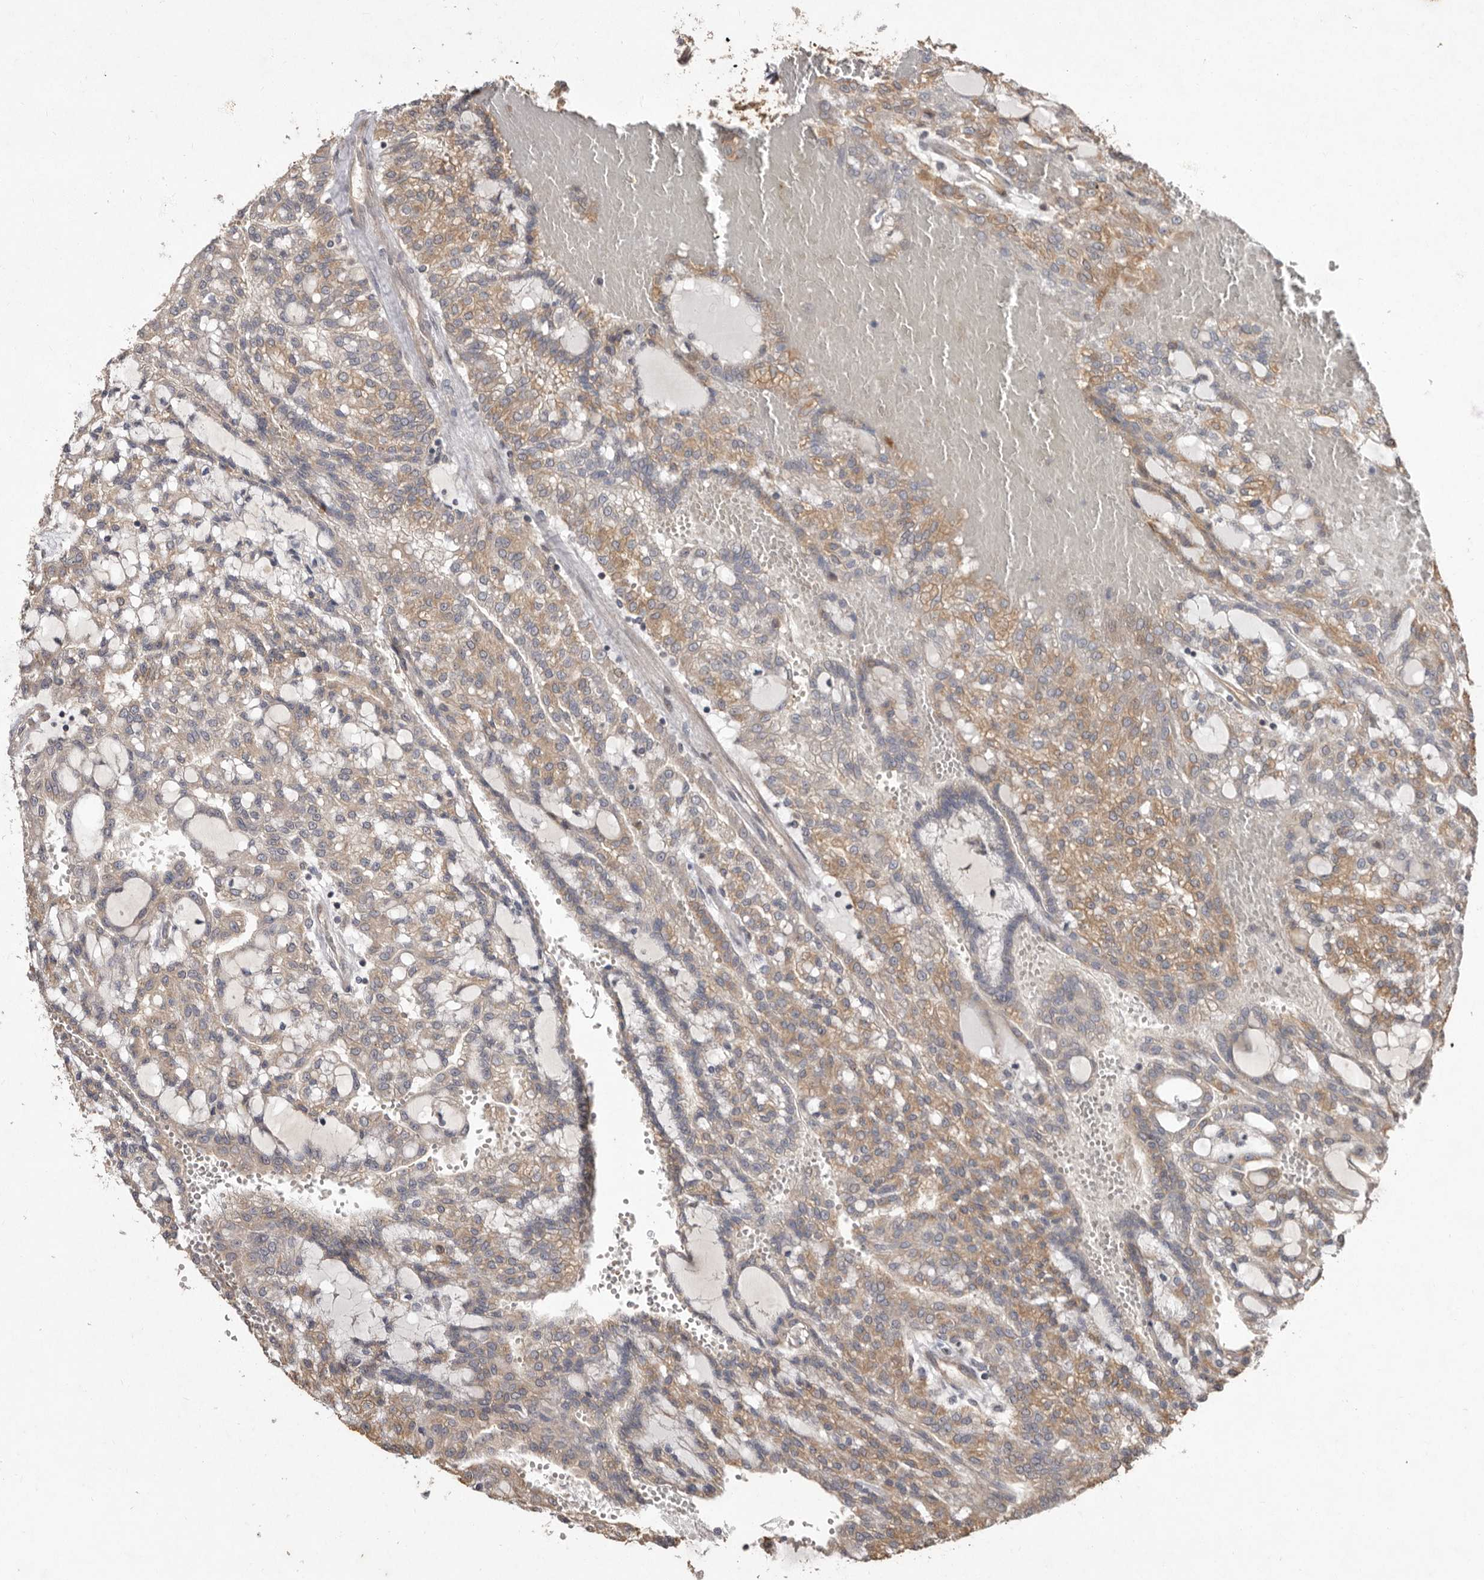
{"staining": {"intensity": "moderate", "quantity": "25%-75%", "location": "cytoplasmic/membranous"}, "tissue": "renal cancer", "cell_type": "Tumor cells", "image_type": "cancer", "snomed": [{"axis": "morphology", "description": "Adenocarcinoma, NOS"}, {"axis": "topography", "description": "Kidney"}], "caption": "Brown immunohistochemical staining in human renal adenocarcinoma displays moderate cytoplasmic/membranous expression in about 25%-75% of tumor cells.", "gene": "FLAD1", "patient": {"sex": "male", "age": 63}}